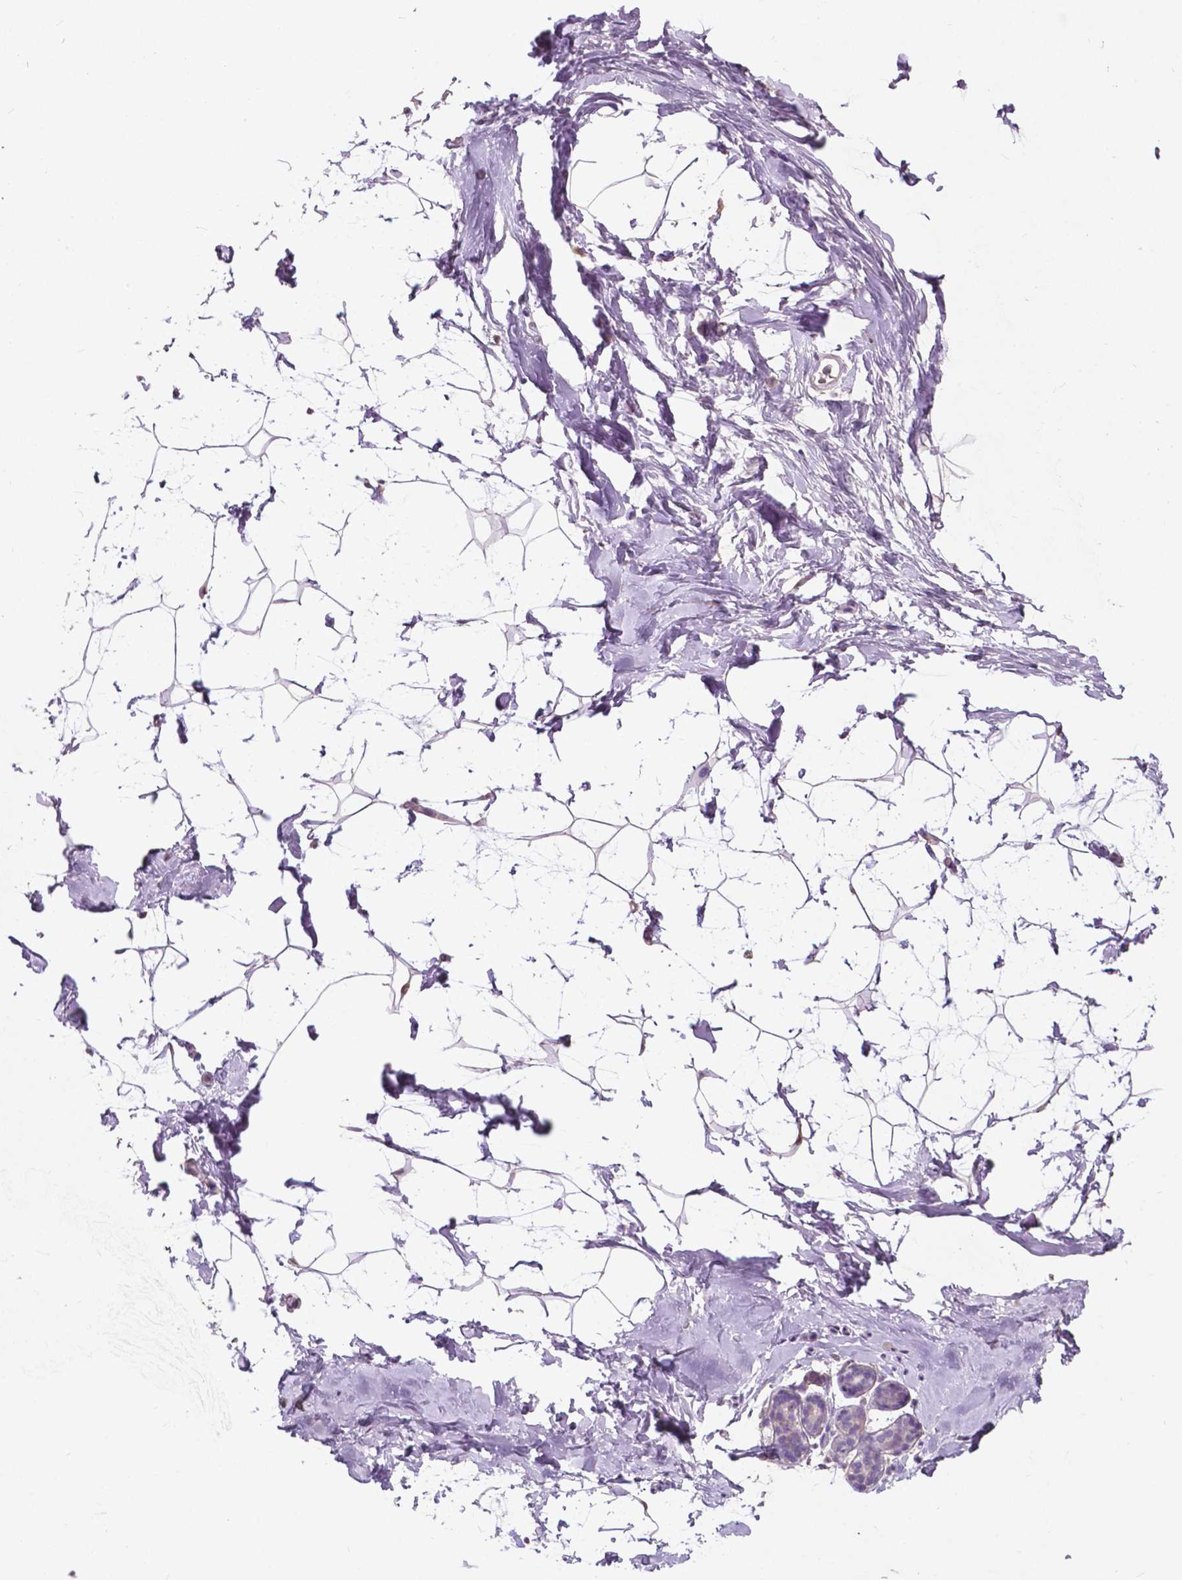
{"staining": {"intensity": "negative", "quantity": "none", "location": "none"}, "tissue": "breast", "cell_type": "Adipocytes", "image_type": "normal", "snomed": [{"axis": "morphology", "description": "Normal tissue, NOS"}, {"axis": "topography", "description": "Breast"}], "caption": "Immunohistochemistry of benign human breast exhibits no staining in adipocytes. Nuclei are stained in blue.", "gene": "GPR37", "patient": {"sex": "female", "age": 32}}